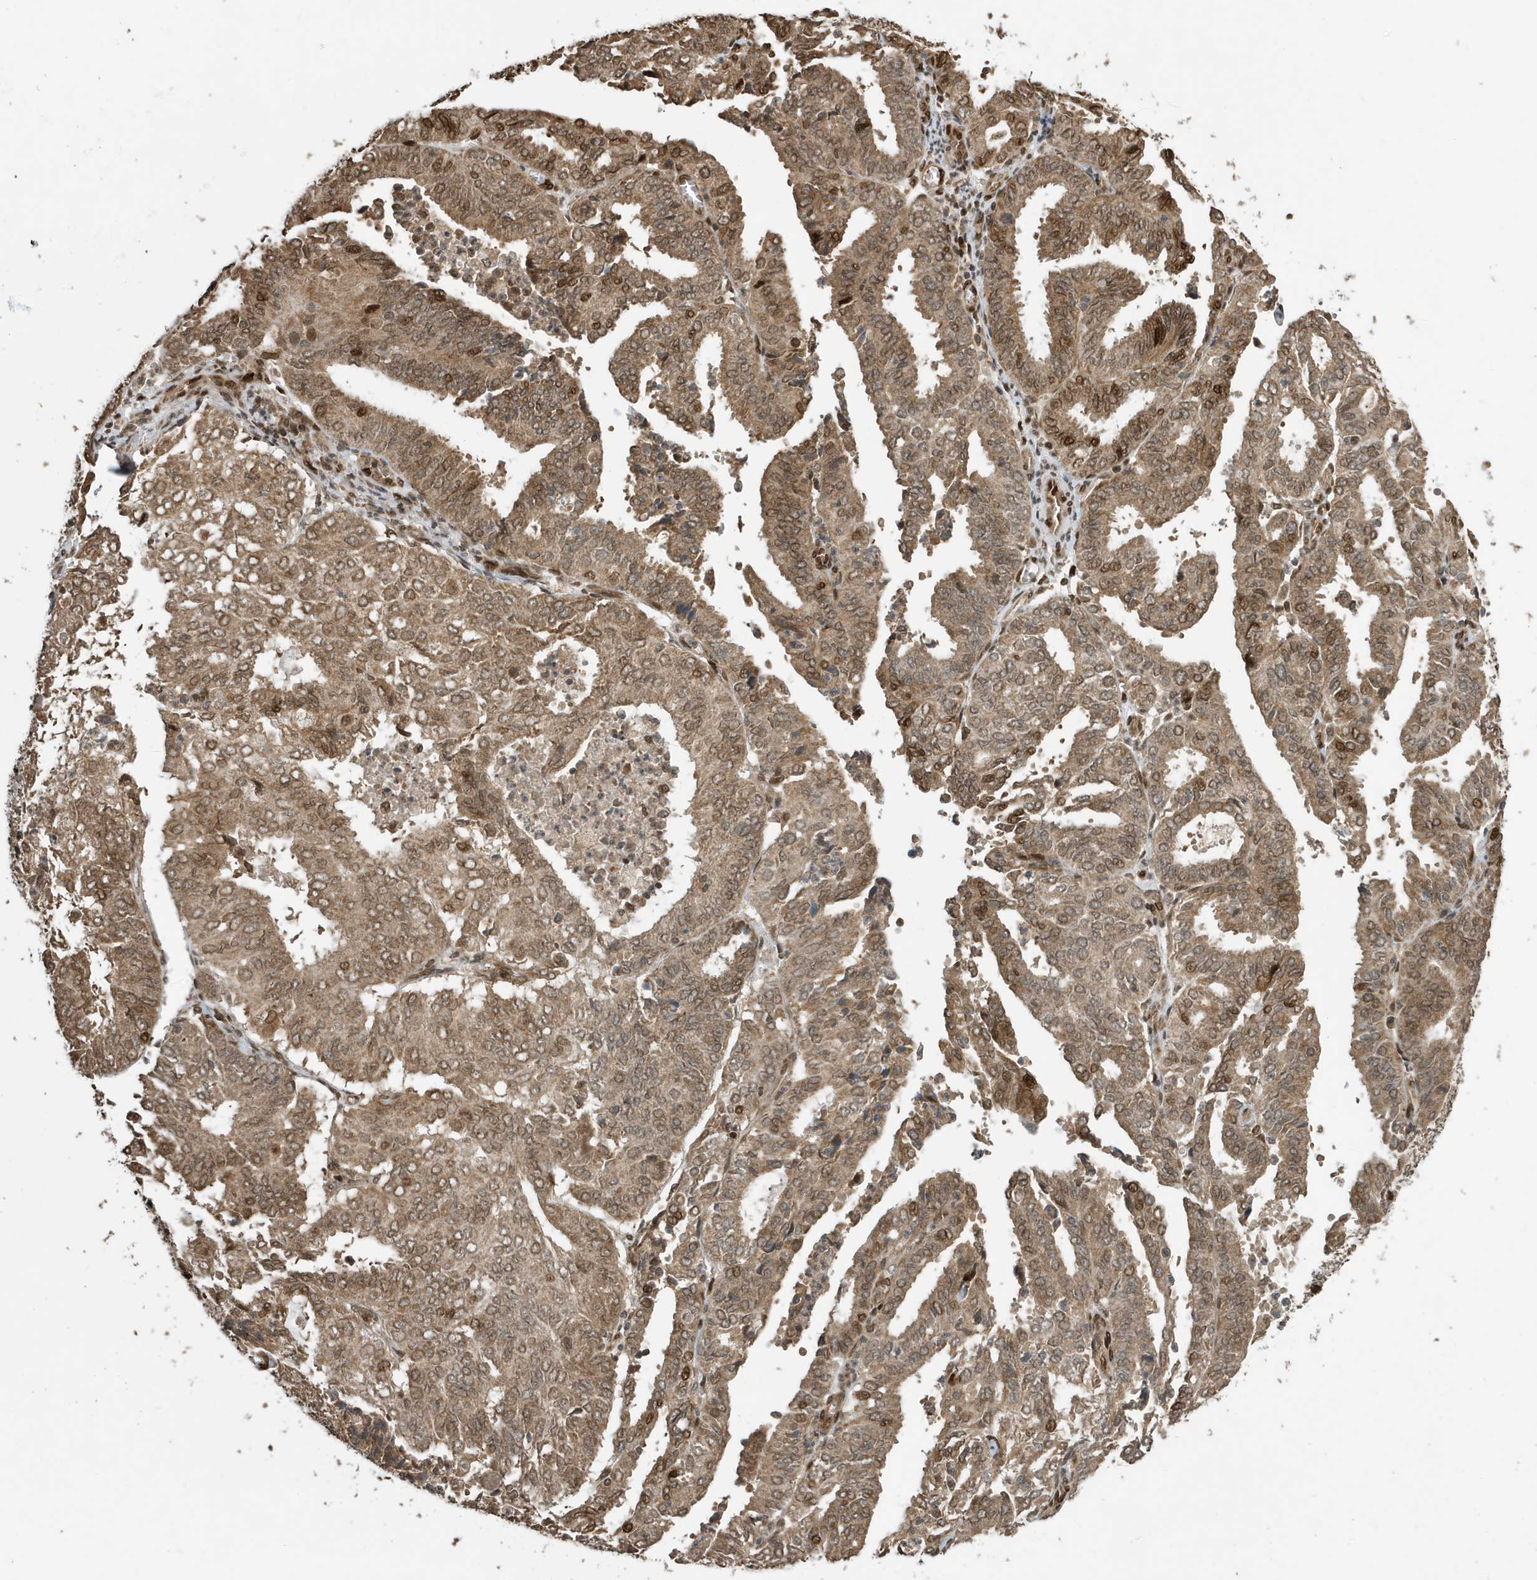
{"staining": {"intensity": "moderate", "quantity": ">75%", "location": "cytoplasmic/membranous,nuclear"}, "tissue": "endometrial cancer", "cell_type": "Tumor cells", "image_type": "cancer", "snomed": [{"axis": "morphology", "description": "Adenocarcinoma, NOS"}, {"axis": "topography", "description": "Uterus"}], "caption": "Moderate cytoplasmic/membranous and nuclear staining for a protein is seen in about >75% of tumor cells of adenocarcinoma (endometrial) using IHC.", "gene": "DUSP18", "patient": {"sex": "female", "age": 60}}